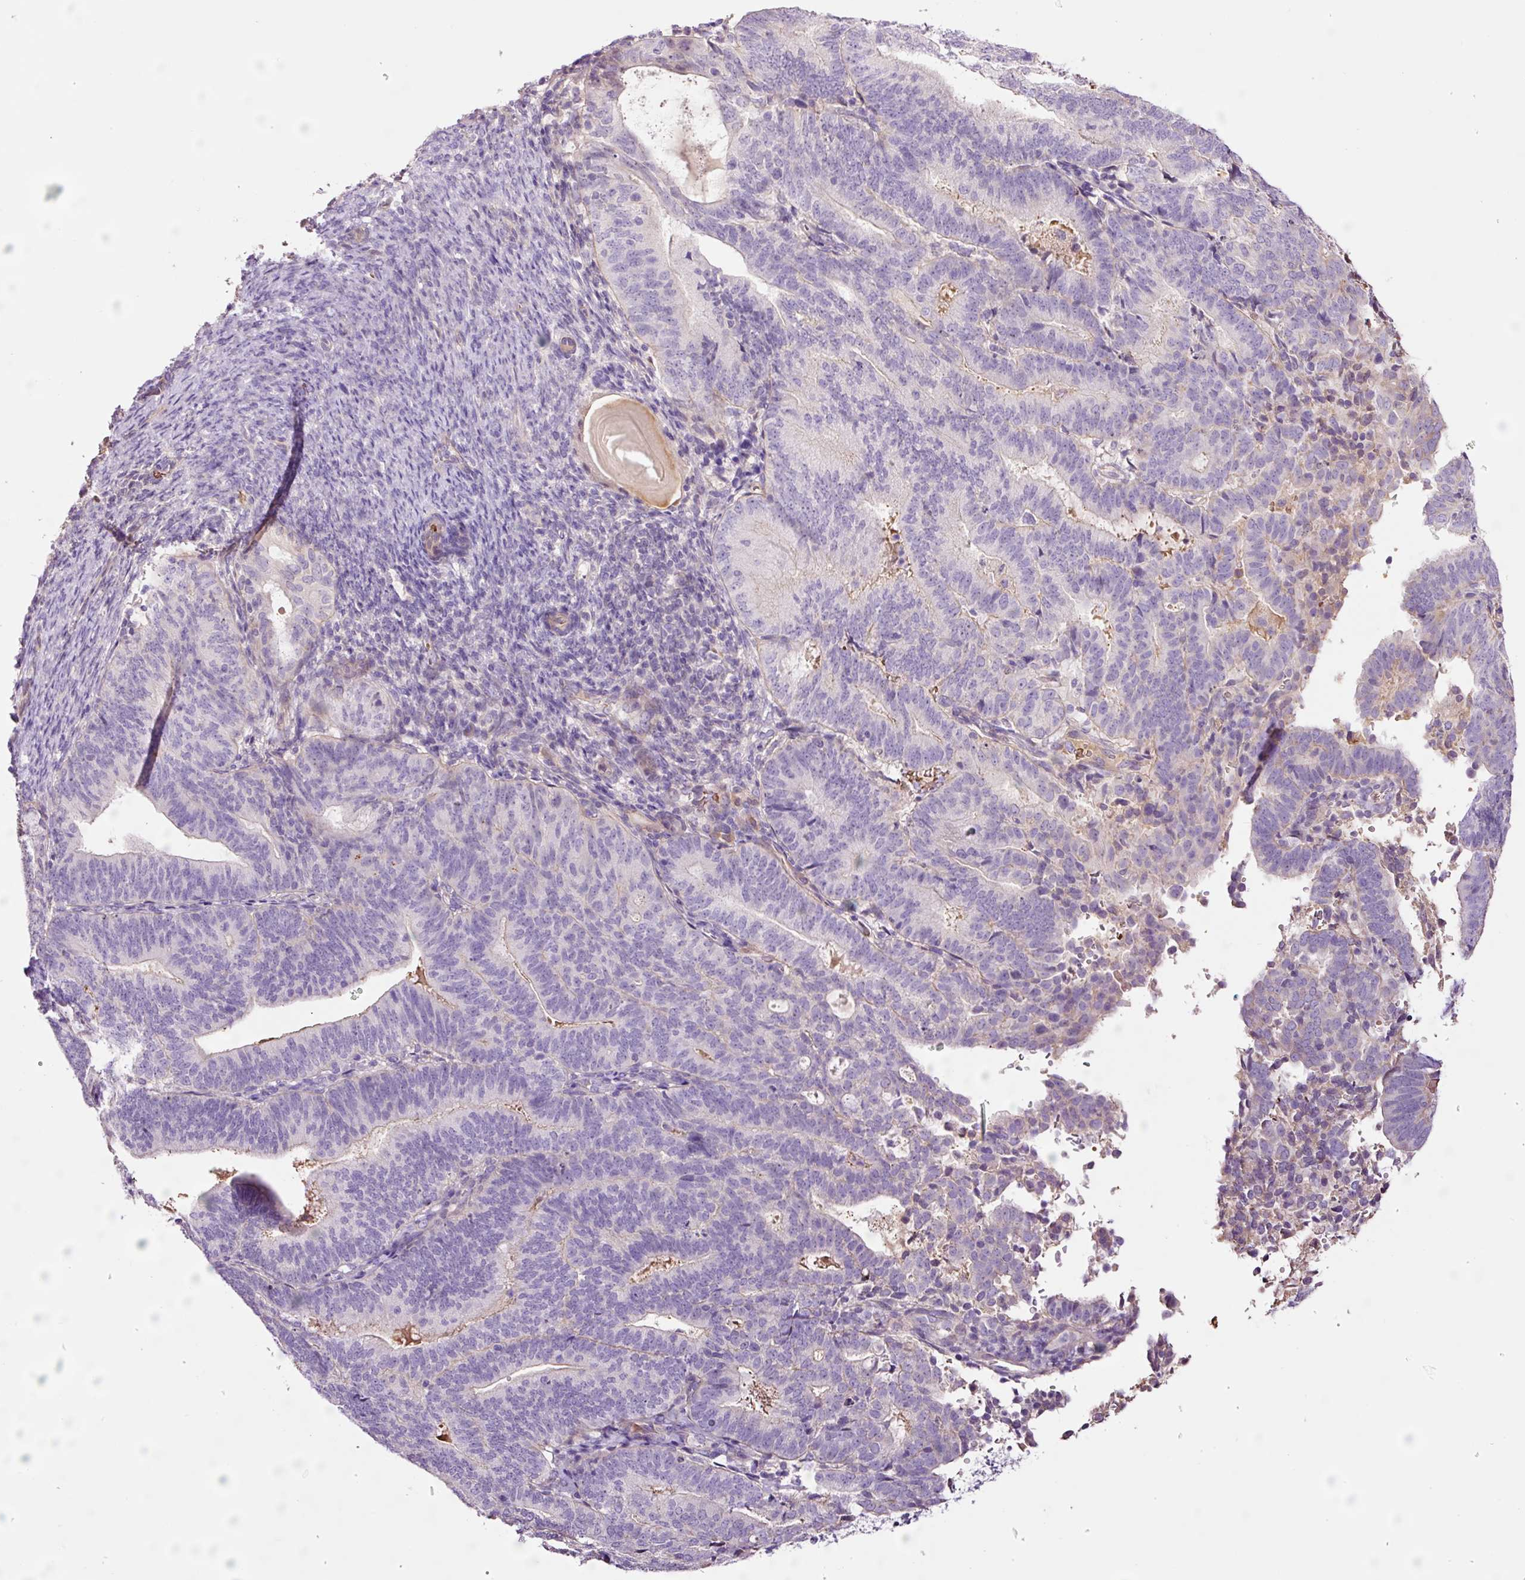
{"staining": {"intensity": "negative", "quantity": "none", "location": "none"}, "tissue": "endometrial cancer", "cell_type": "Tumor cells", "image_type": "cancer", "snomed": [{"axis": "morphology", "description": "Adenocarcinoma, NOS"}, {"axis": "topography", "description": "Endometrium"}], "caption": "There is no significant positivity in tumor cells of adenocarcinoma (endometrial).", "gene": "TMEM235", "patient": {"sex": "female", "age": 70}}